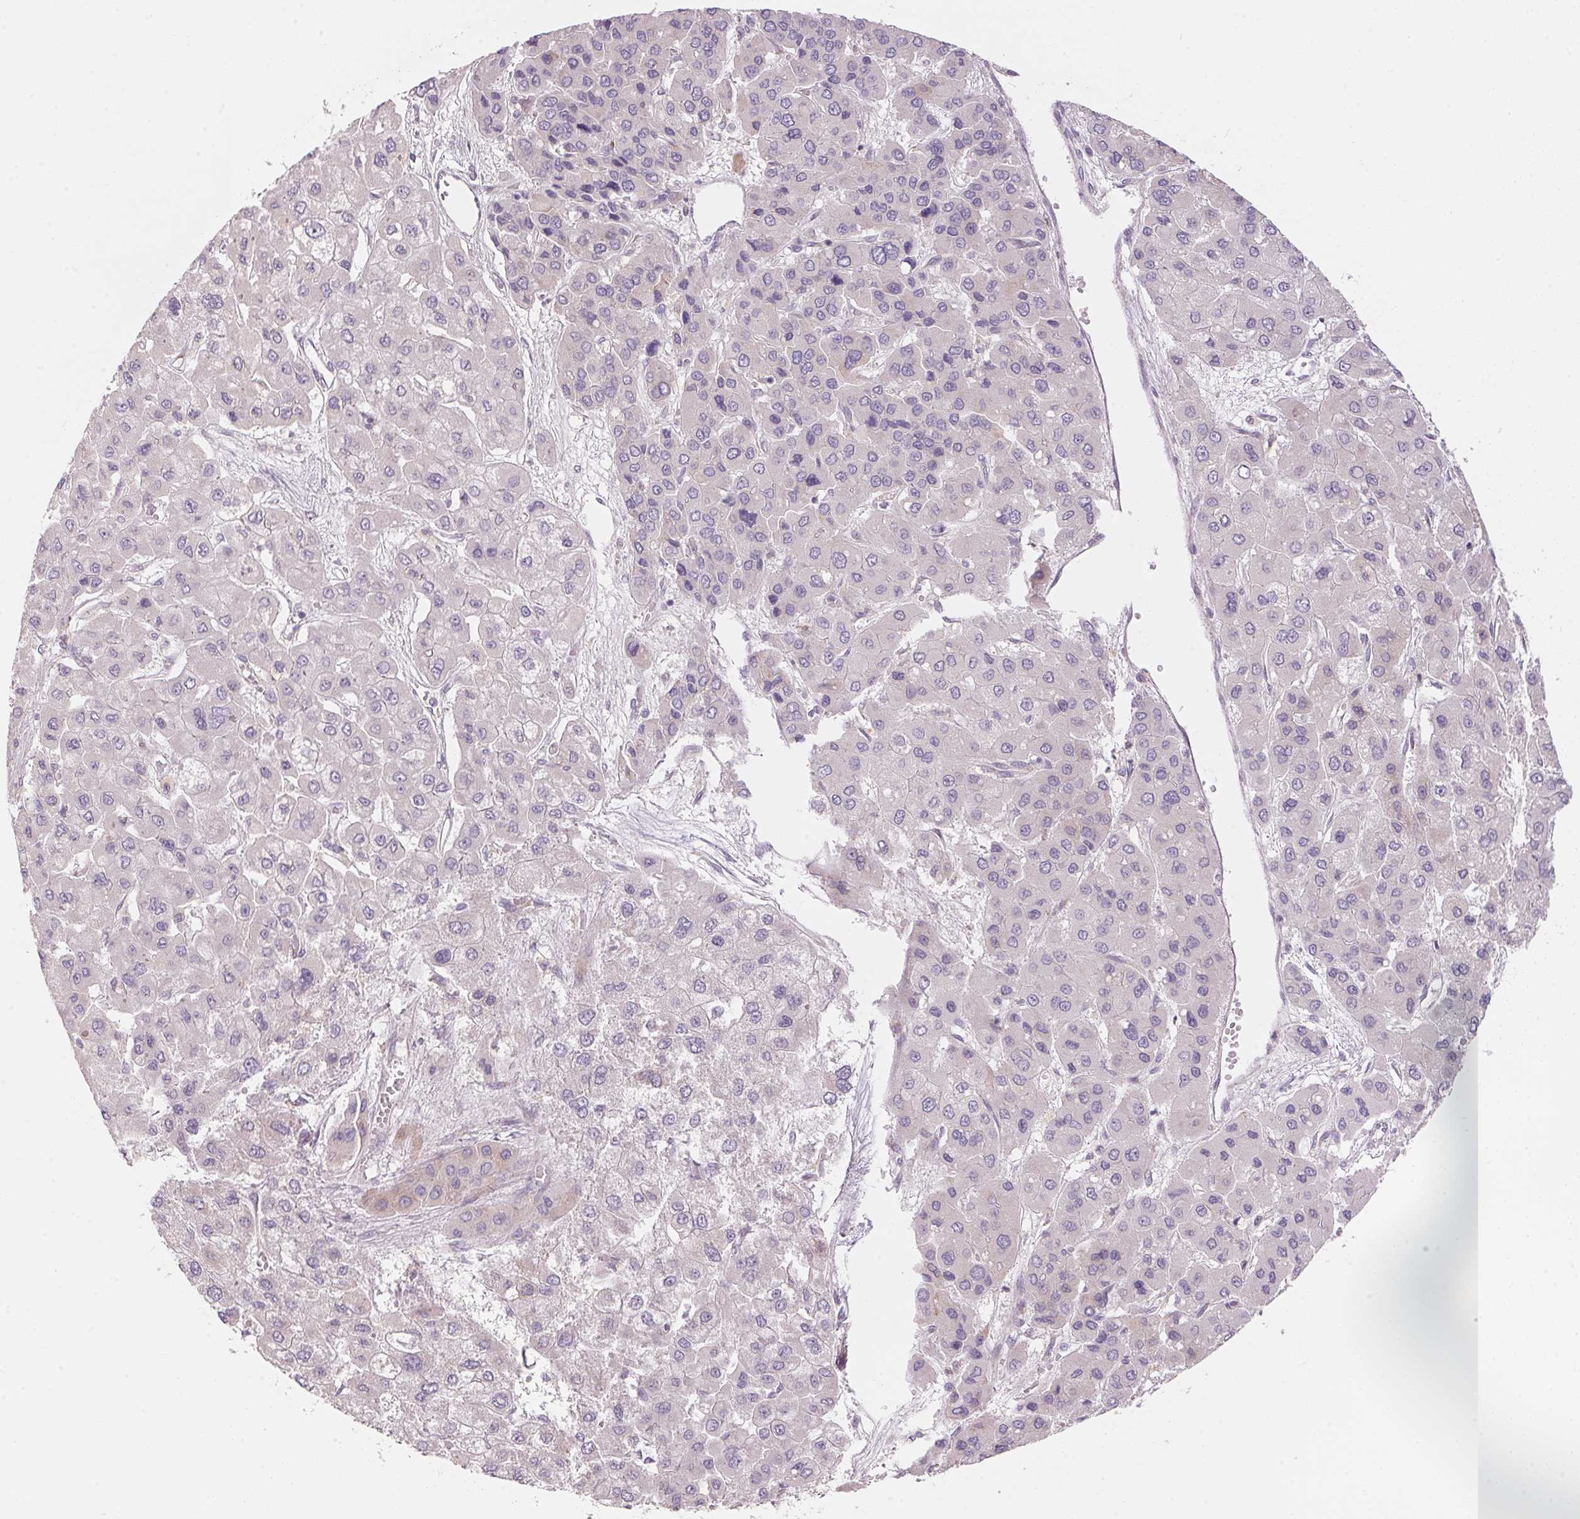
{"staining": {"intensity": "negative", "quantity": "none", "location": "none"}, "tissue": "liver cancer", "cell_type": "Tumor cells", "image_type": "cancer", "snomed": [{"axis": "morphology", "description": "Carcinoma, Hepatocellular, NOS"}, {"axis": "topography", "description": "Liver"}], "caption": "Immunohistochemical staining of liver hepatocellular carcinoma displays no significant staining in tumor cells.", "gene": "BLOC1S2", "patient": {"sex": "female", "age": 41}}